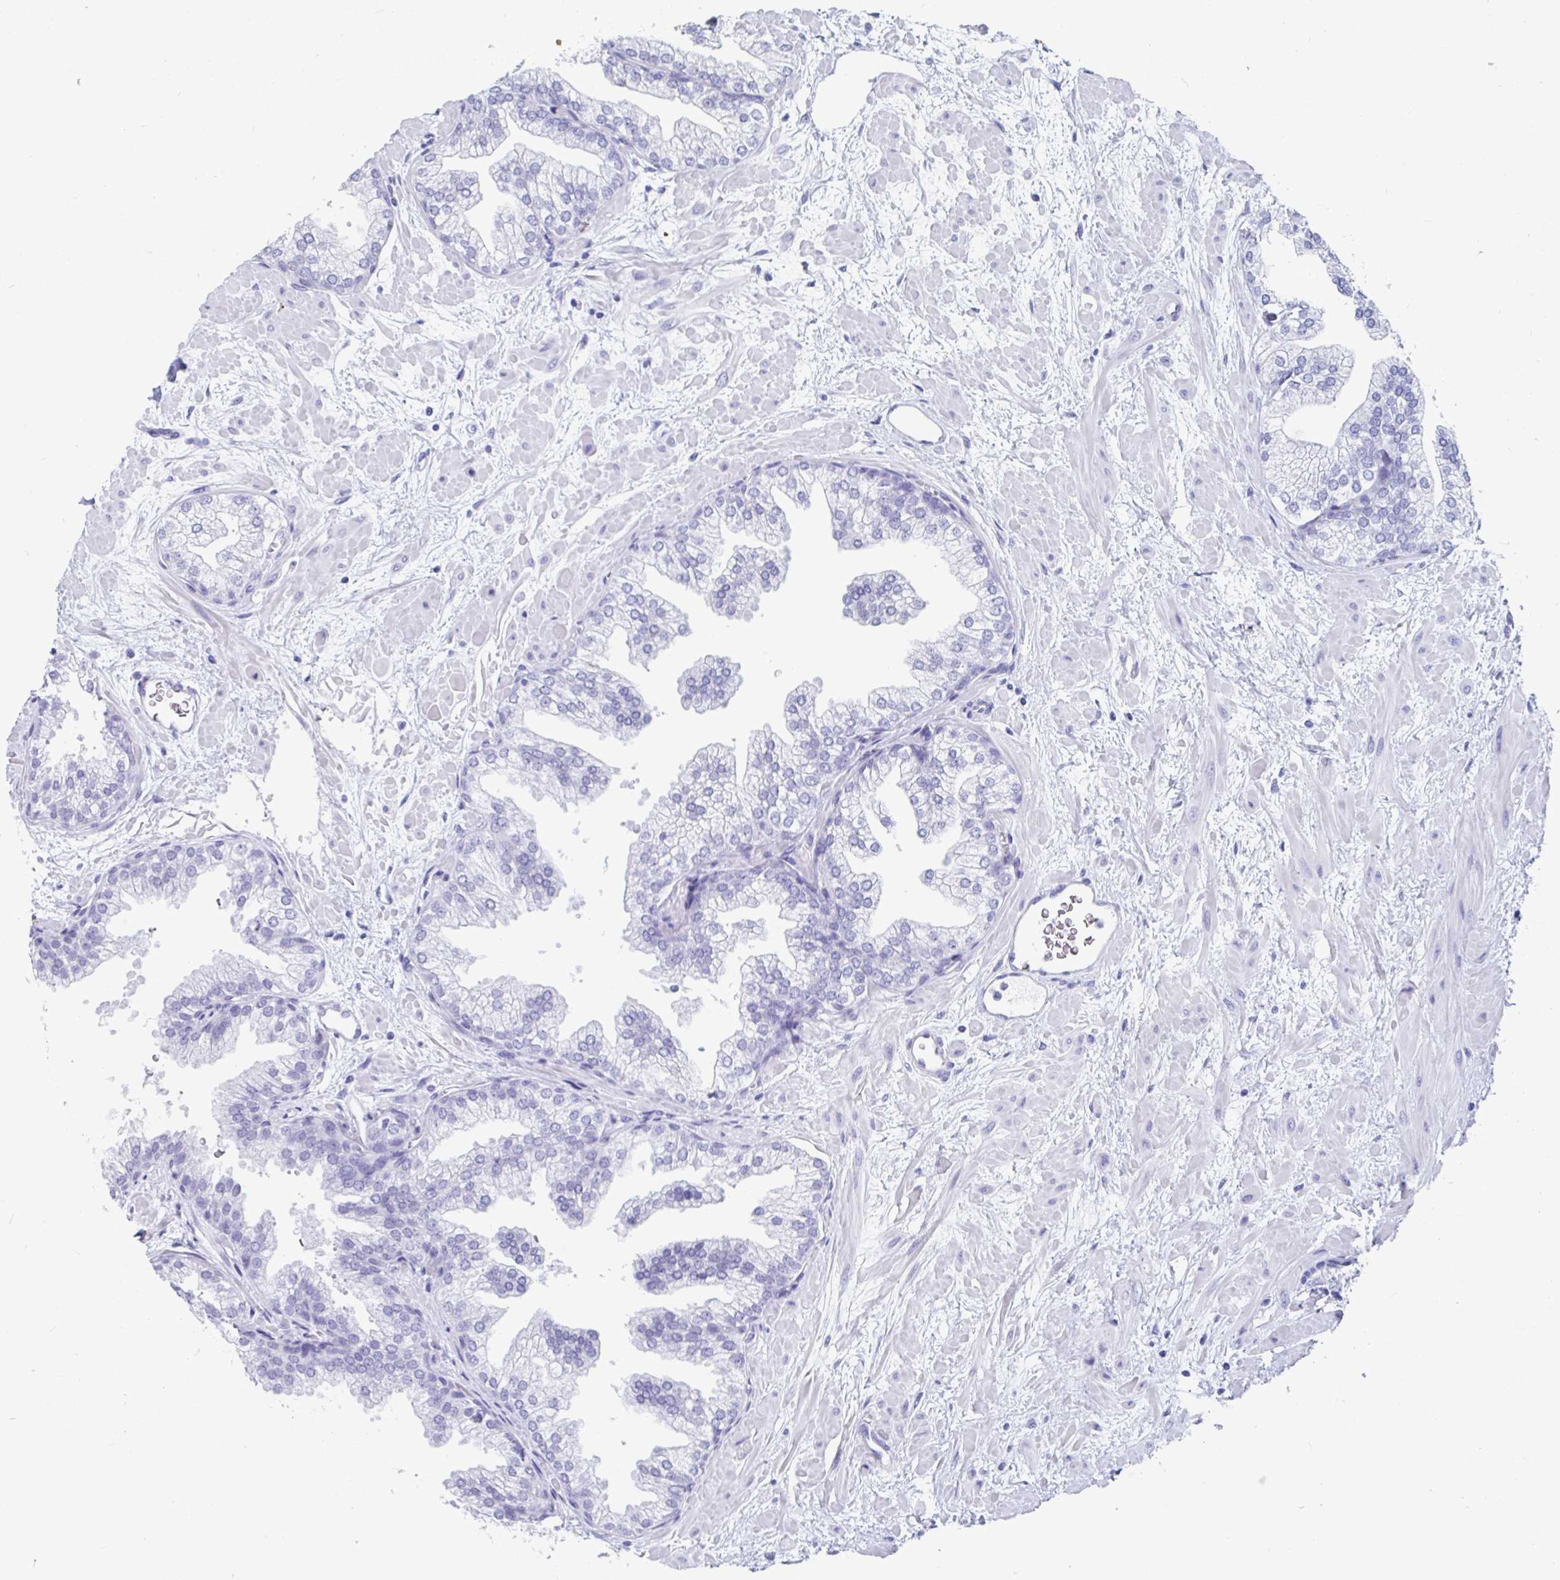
{"staining": {"intensity": "negative", "quantity": "none", "location": "none"}, "tissue": "prostate", "cell_type": "Glandular cells", "image_type": "normal", "snomed": [{"axis": "morphology", "description": "Normal tissue, NOS"}, {"axis": "topography", "description": "Prostate"}], "caption": "This is a histopathology image of immunohistochemistry staining of normal prostate, which shows no positivity in glandular cells. (Stains: DAB (3,3'-diaminobenzidine) immunohistochemistry with hematoxylin counter stain, Microscopy: brightfield microscopy at high magnification).", "gene": "GKN2", "patient": {"sex": "male", "age": 37}}